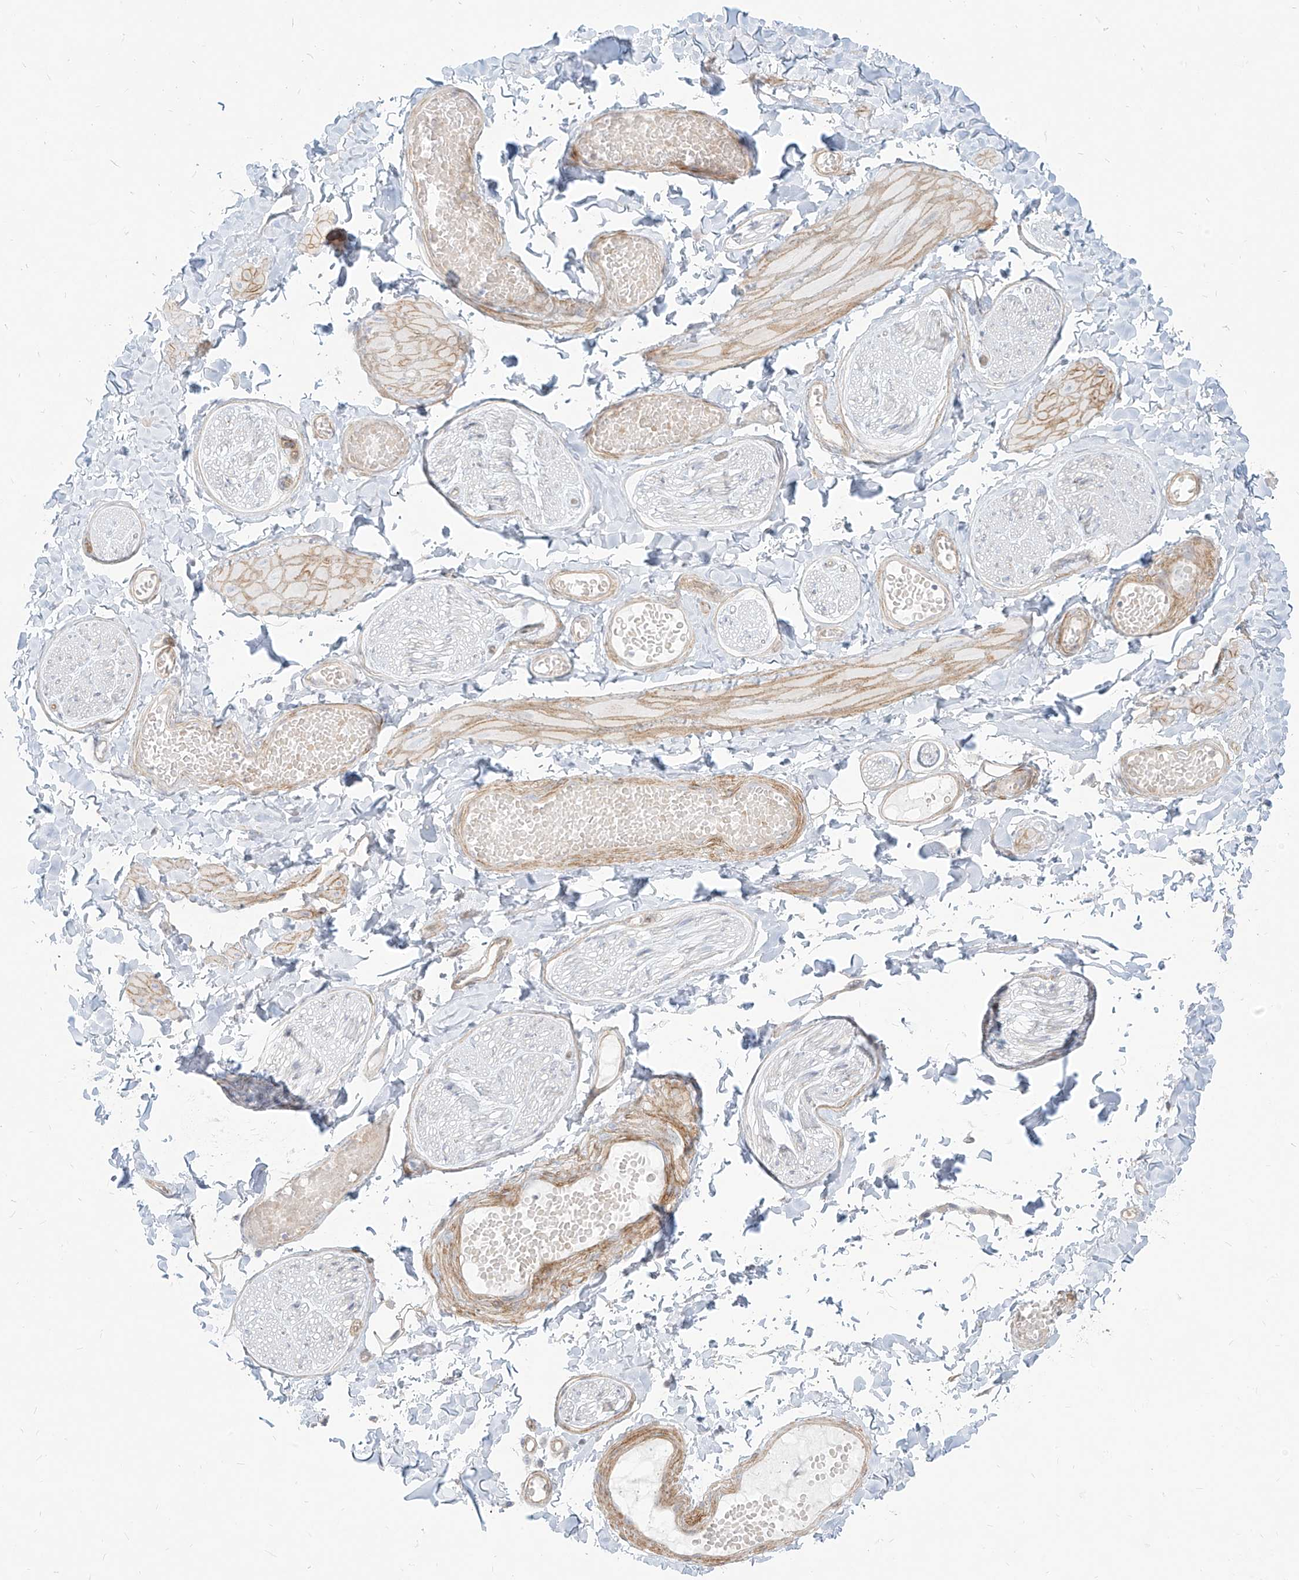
{"staining": {"intensity": "weak", "quantity": ">75%", "location": "cytoplasmic/membranous"}, "tissue": "adipose tissue", "cell_type": "Adipocytes", "image_type": "normal", "snomed": [{"axis": "morphology", "description": "Normal tissue, NOS"}, {"axis": "topography", "description": "Adipose tissue"}, {"axis": "topography", "description": "Vascular tissue"}, {"axis": "topography", "description": "Peripheral nerve tissue"}], "caption": "A brown stain highlights weak cytoplasmic/membranous staining of a protein in adipocytes of normal adipose tissue. (Brightfield microscopy of DAB IHC at high magnification).", "gene": "ITPKB", "patient": {"sex": "male", "age": 25}}